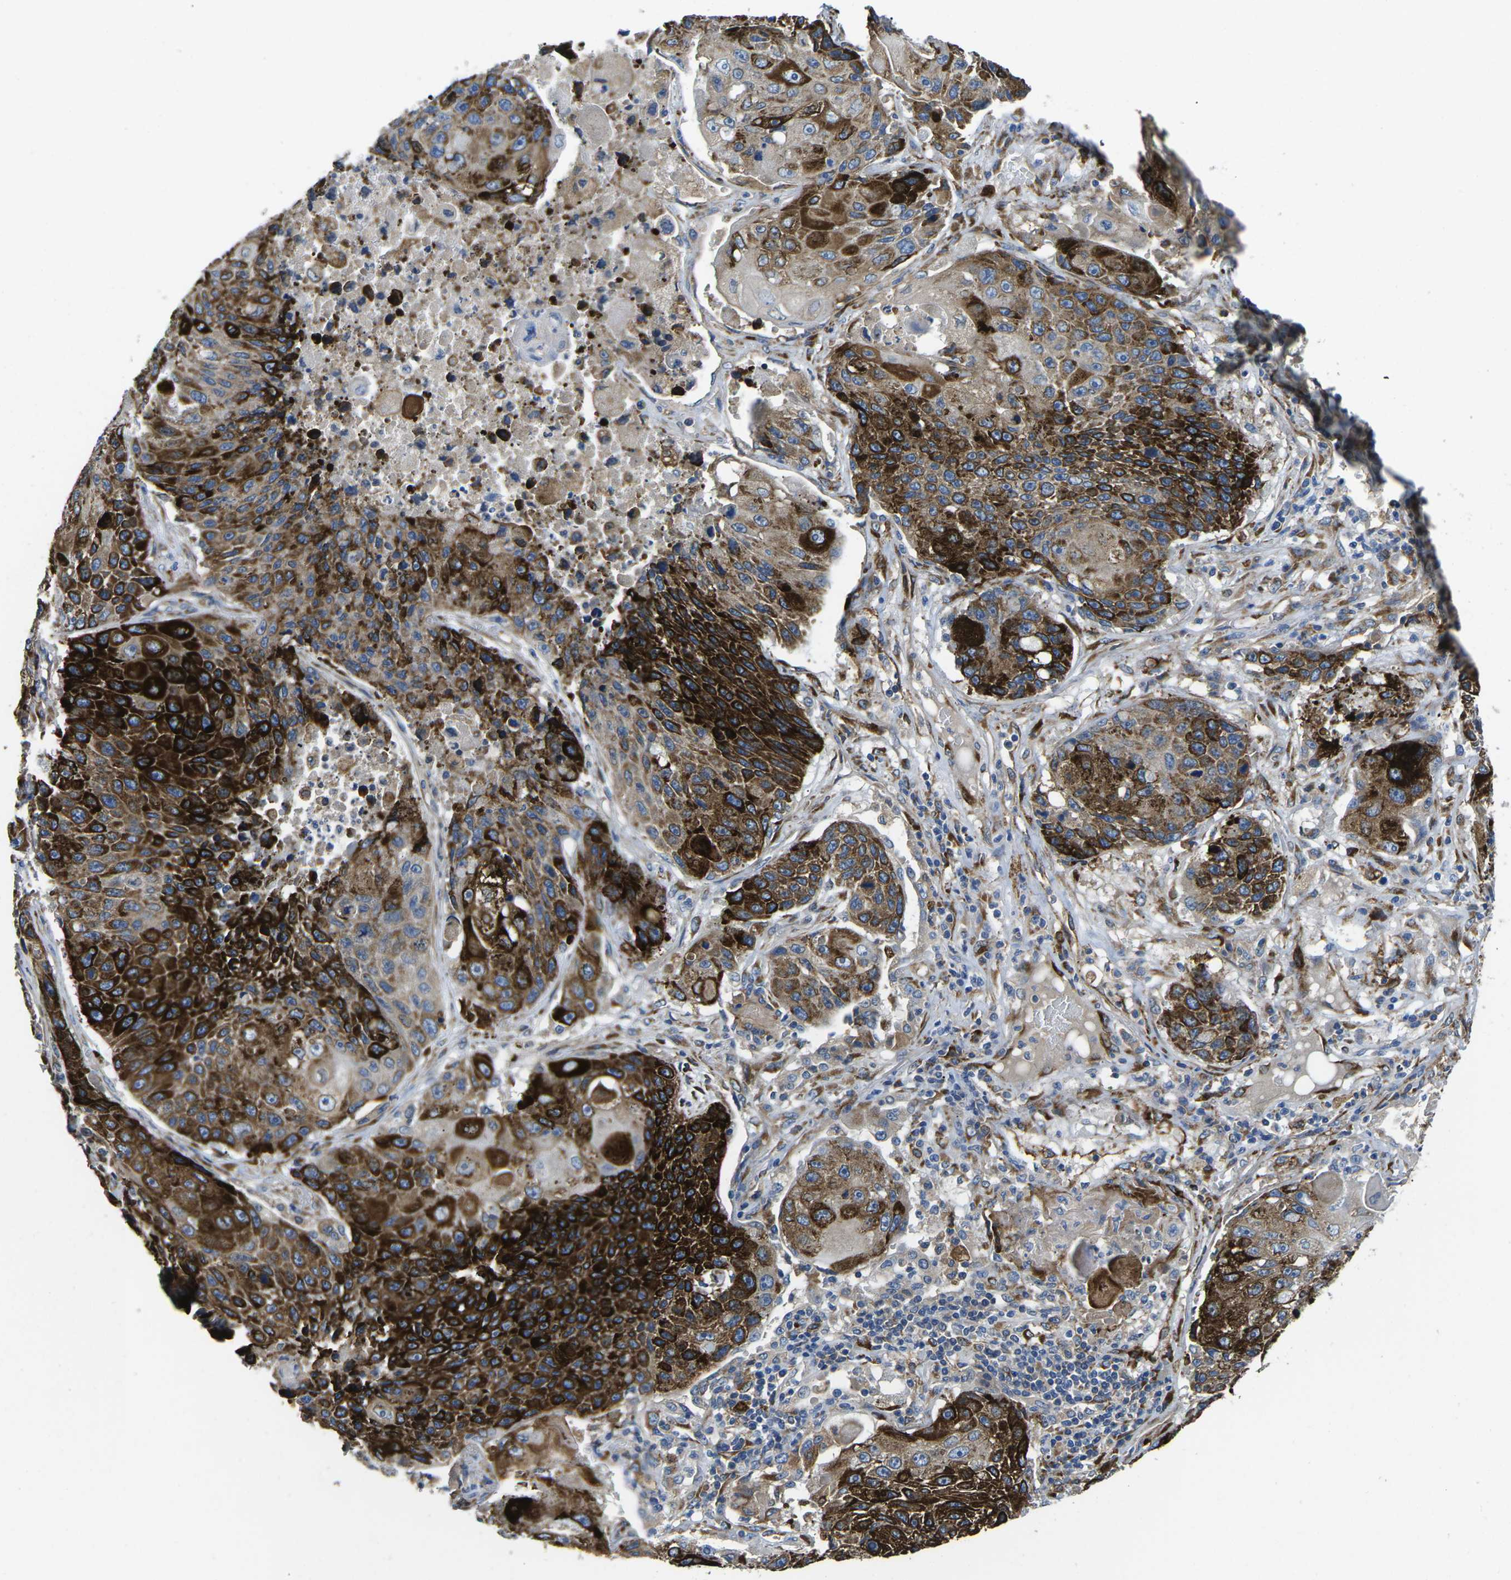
{"staining": {"intensity": "strong", "quantity": ">75%", "location": "cytoplasmic/membranous"}, "tissue": "lung cancer", "cell_type": "Tumor cells", "image_type": "cancer", "snomed": [{"axis": "morphology", "description": "Squamous cell carcinoma, NOS"}, {"axis": "topography", "description": "Lung"}], "caption": "The micrograph shows immunohistochemical staining of lung cancer (squamous cell carcinoma). There is strong cytoplasmic/membranous positivity is appreciated in approximately >75% of tumor cells.", "gene": "PDZD8", "patient": {"sex": "male", "age": 61}}